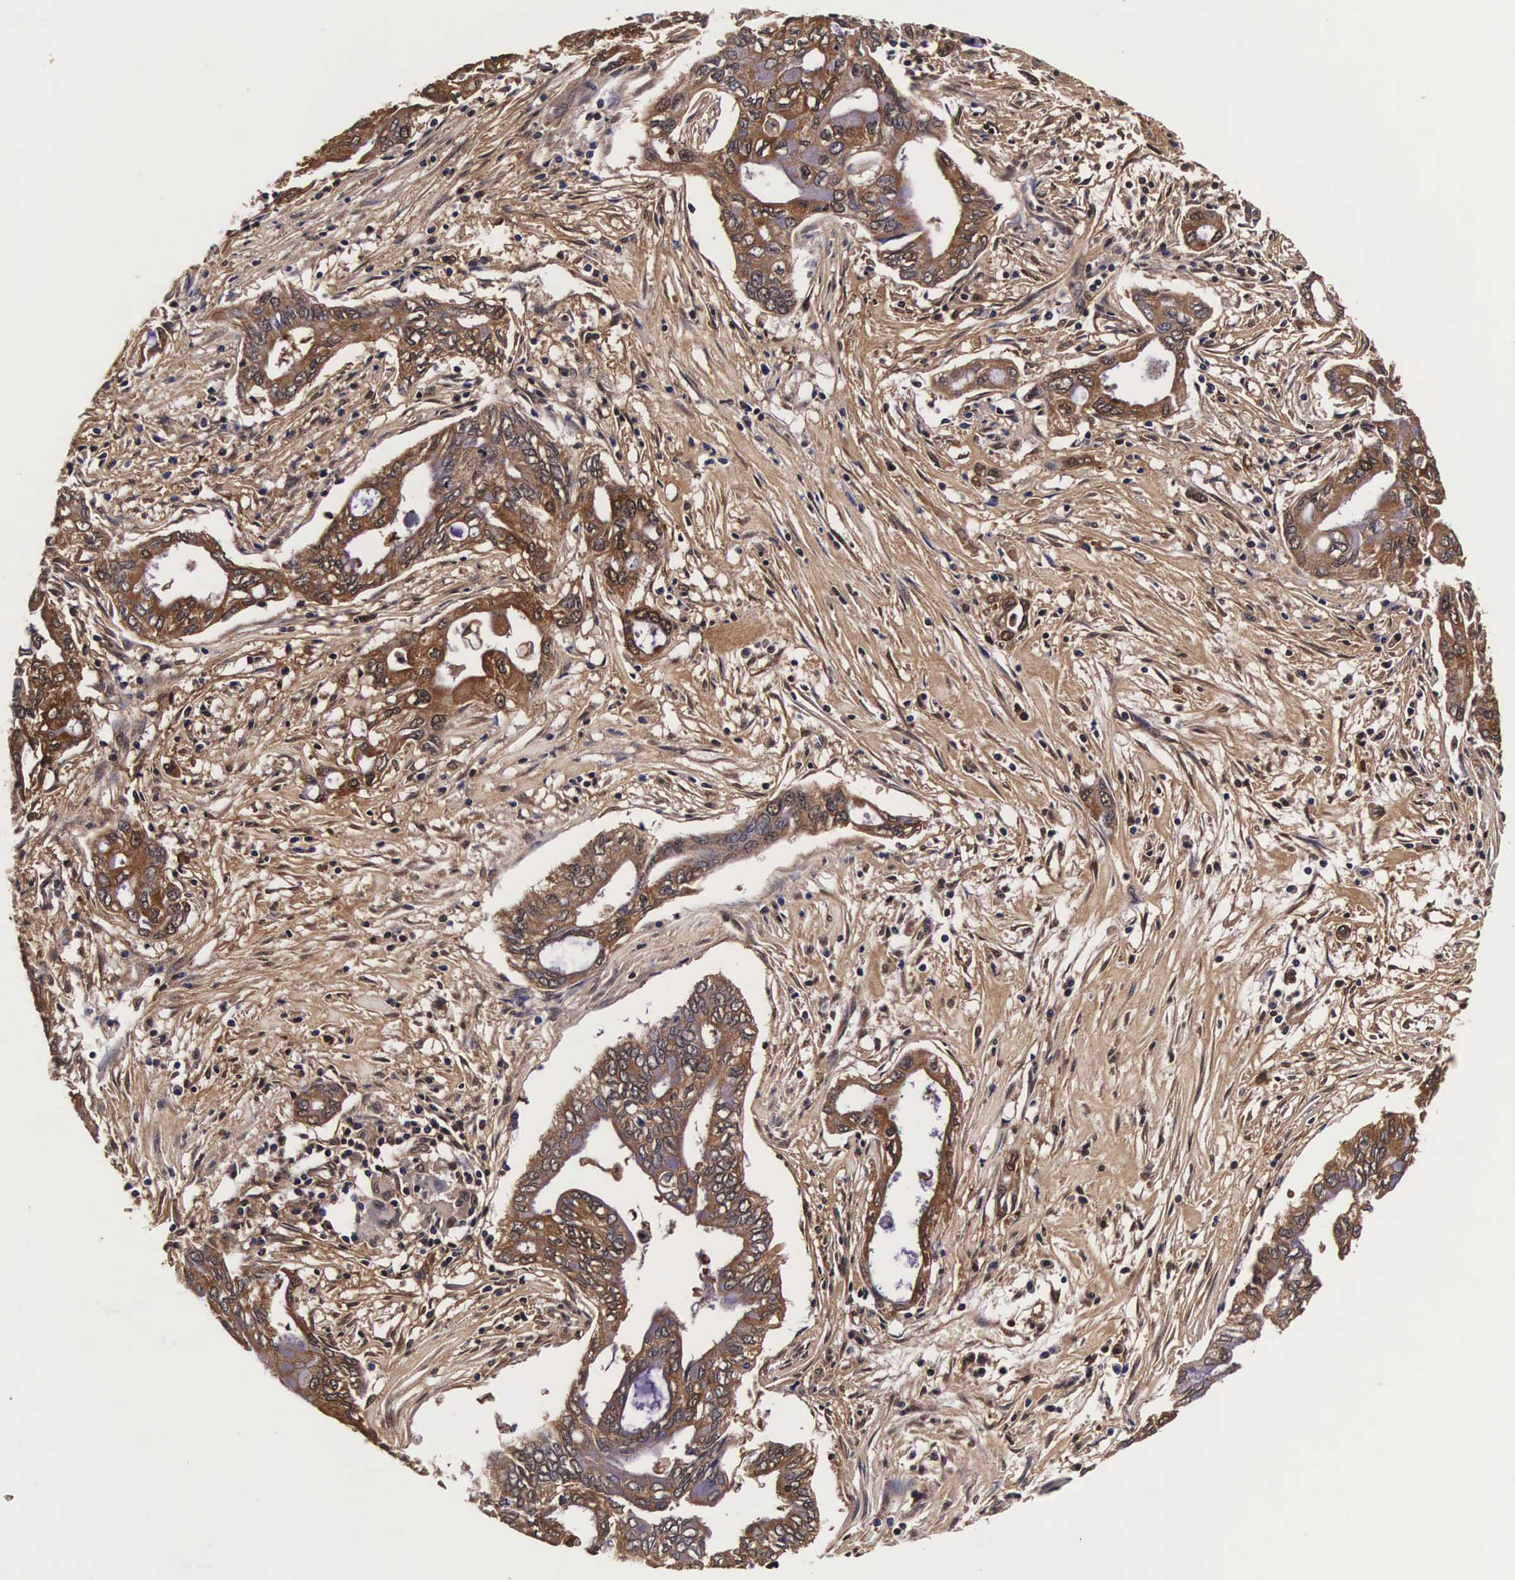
{"staining": {"intensity": "strong", "quantity": ">75%", "location": "cytoplasmic/membranous,nuclear"}, "tissue": "pancreatic cancer", "cell_type": "Tumor cells", "image_type": "cancer", "snomed": [{"axis": "morphology", "description": "Adenocarcinoma, NOS"}, {"axis": "topography", "description": "Pancreas"}], "caption": "Pancreatic cancer was stained to show a protein in brown. There is high levels of strong cytoplasmic/membranous and nuclear staining in approximately >75% of tumor cells.", "gene": "TECPR2", "patient": {"sex": "female", "age": 57}}